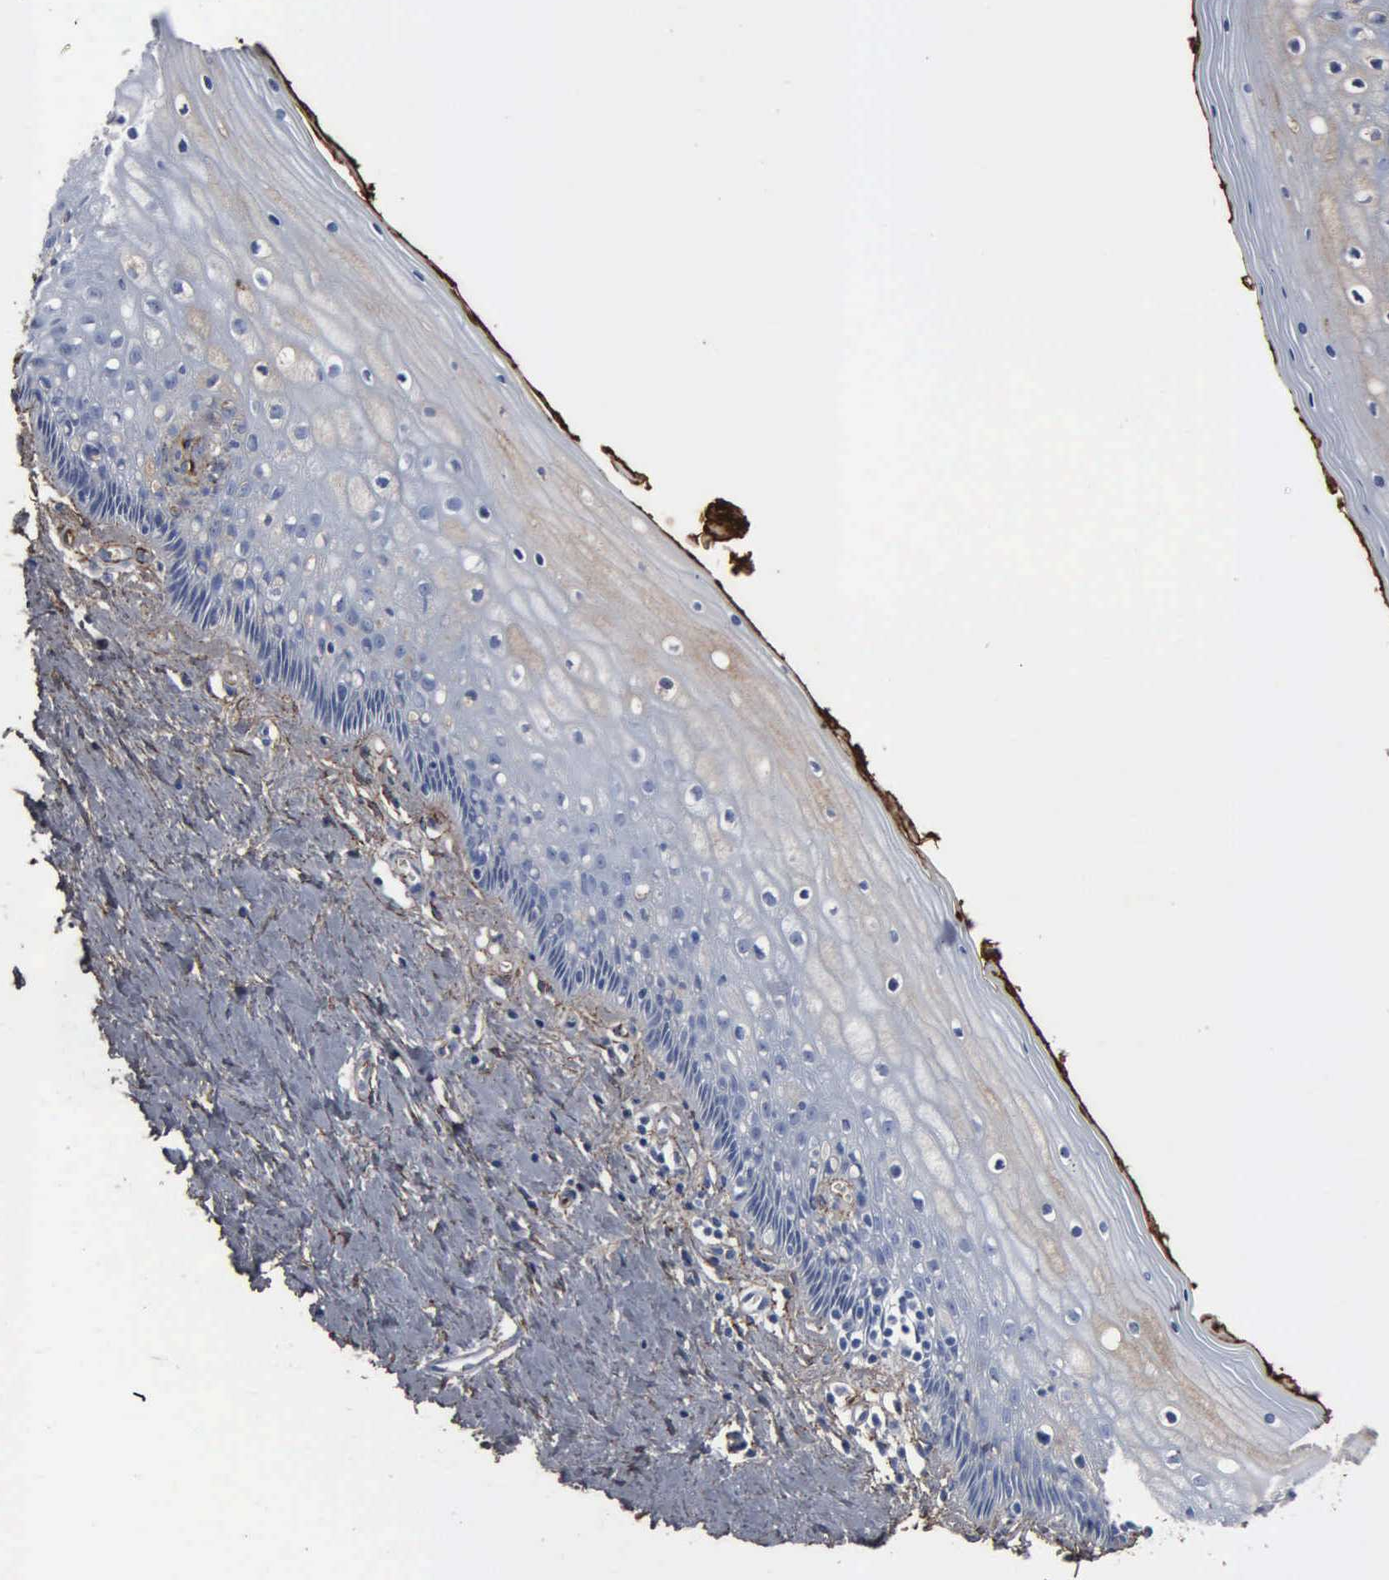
{"staining": {"intensity": "weak", "quantity": "<25%", "location": "cytoplasmic/membranous"}, "tissue": "vagina", "cell_type": "Squamous epithelial cells", "image_type": "normal", "snomed": [{"axis": "morphology", "description": "Normal tissue, NOS"}, {"axis": "topography", "description": "Vagina"}], "caption": "Immunohistochemistry (IHC) micrograph of normal vagina stained for a protein (brown), which demonstrates no expression in squamous epithelial cells.", "gene": "FN1", "patient": {"sex": "female", "age": 46}}